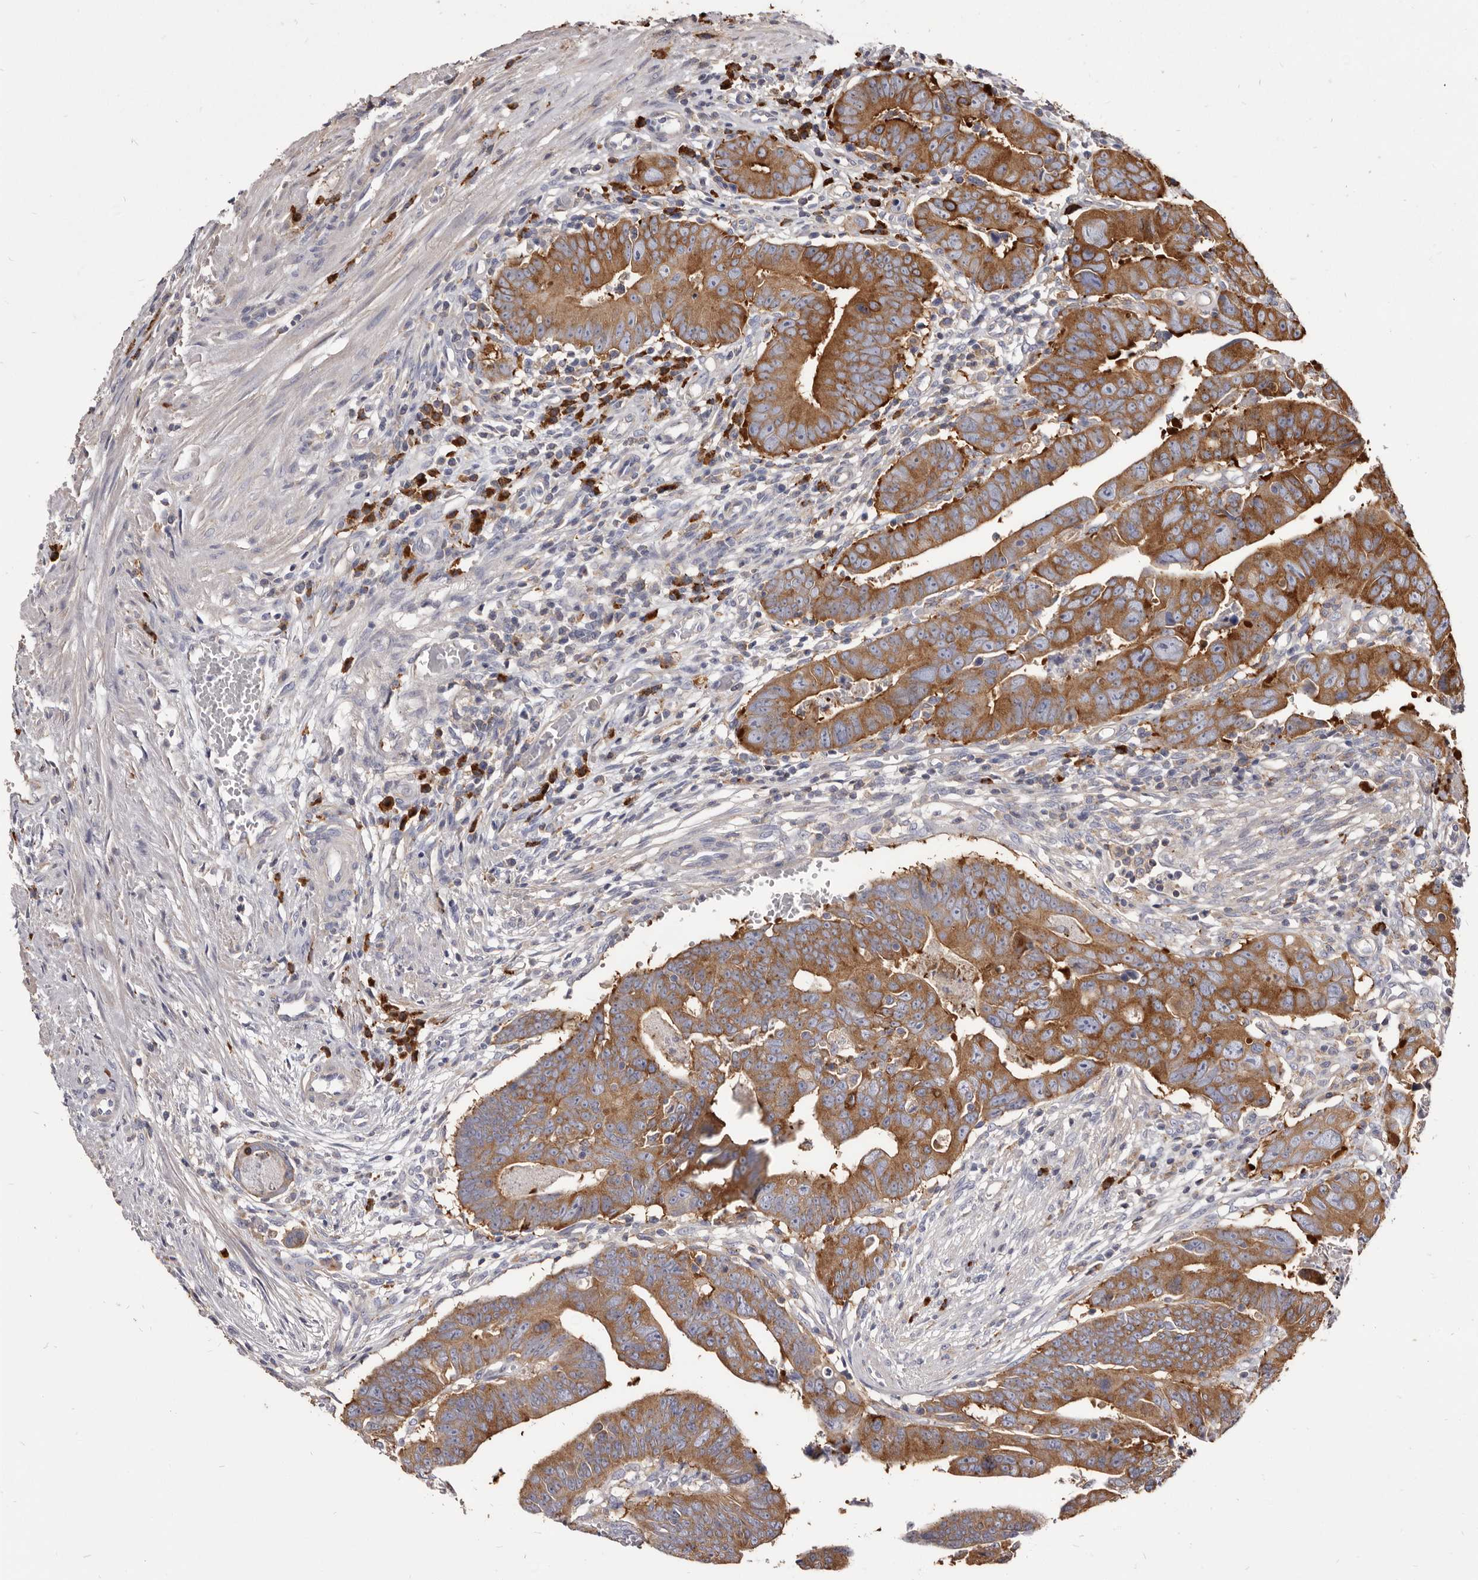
{"staining": {"intensity": "moderate", "quantity": ">75%", "location": "cytoplasmic/membranous"}, "tissue": "colorectal cancer", "cell_type": "Tumor cells", "image_type": "cancer", "snomed": [{"axis": "morphology", "description": "Adenocarcinoma, NOS"}, {"axis": "topography", "description": "Rectum"}], "caption": "The histopathology image displays immunohistochemical staining of colorectal cancer. There is moderate cytoplasmic/membranous staining is appreciated in approximately >75% of tumor cells. (brown staining indicates protein expression, while blue staining denotes nuclei).", "gene": "TPD52", "patient": {"sex": "female", "age": 65}}